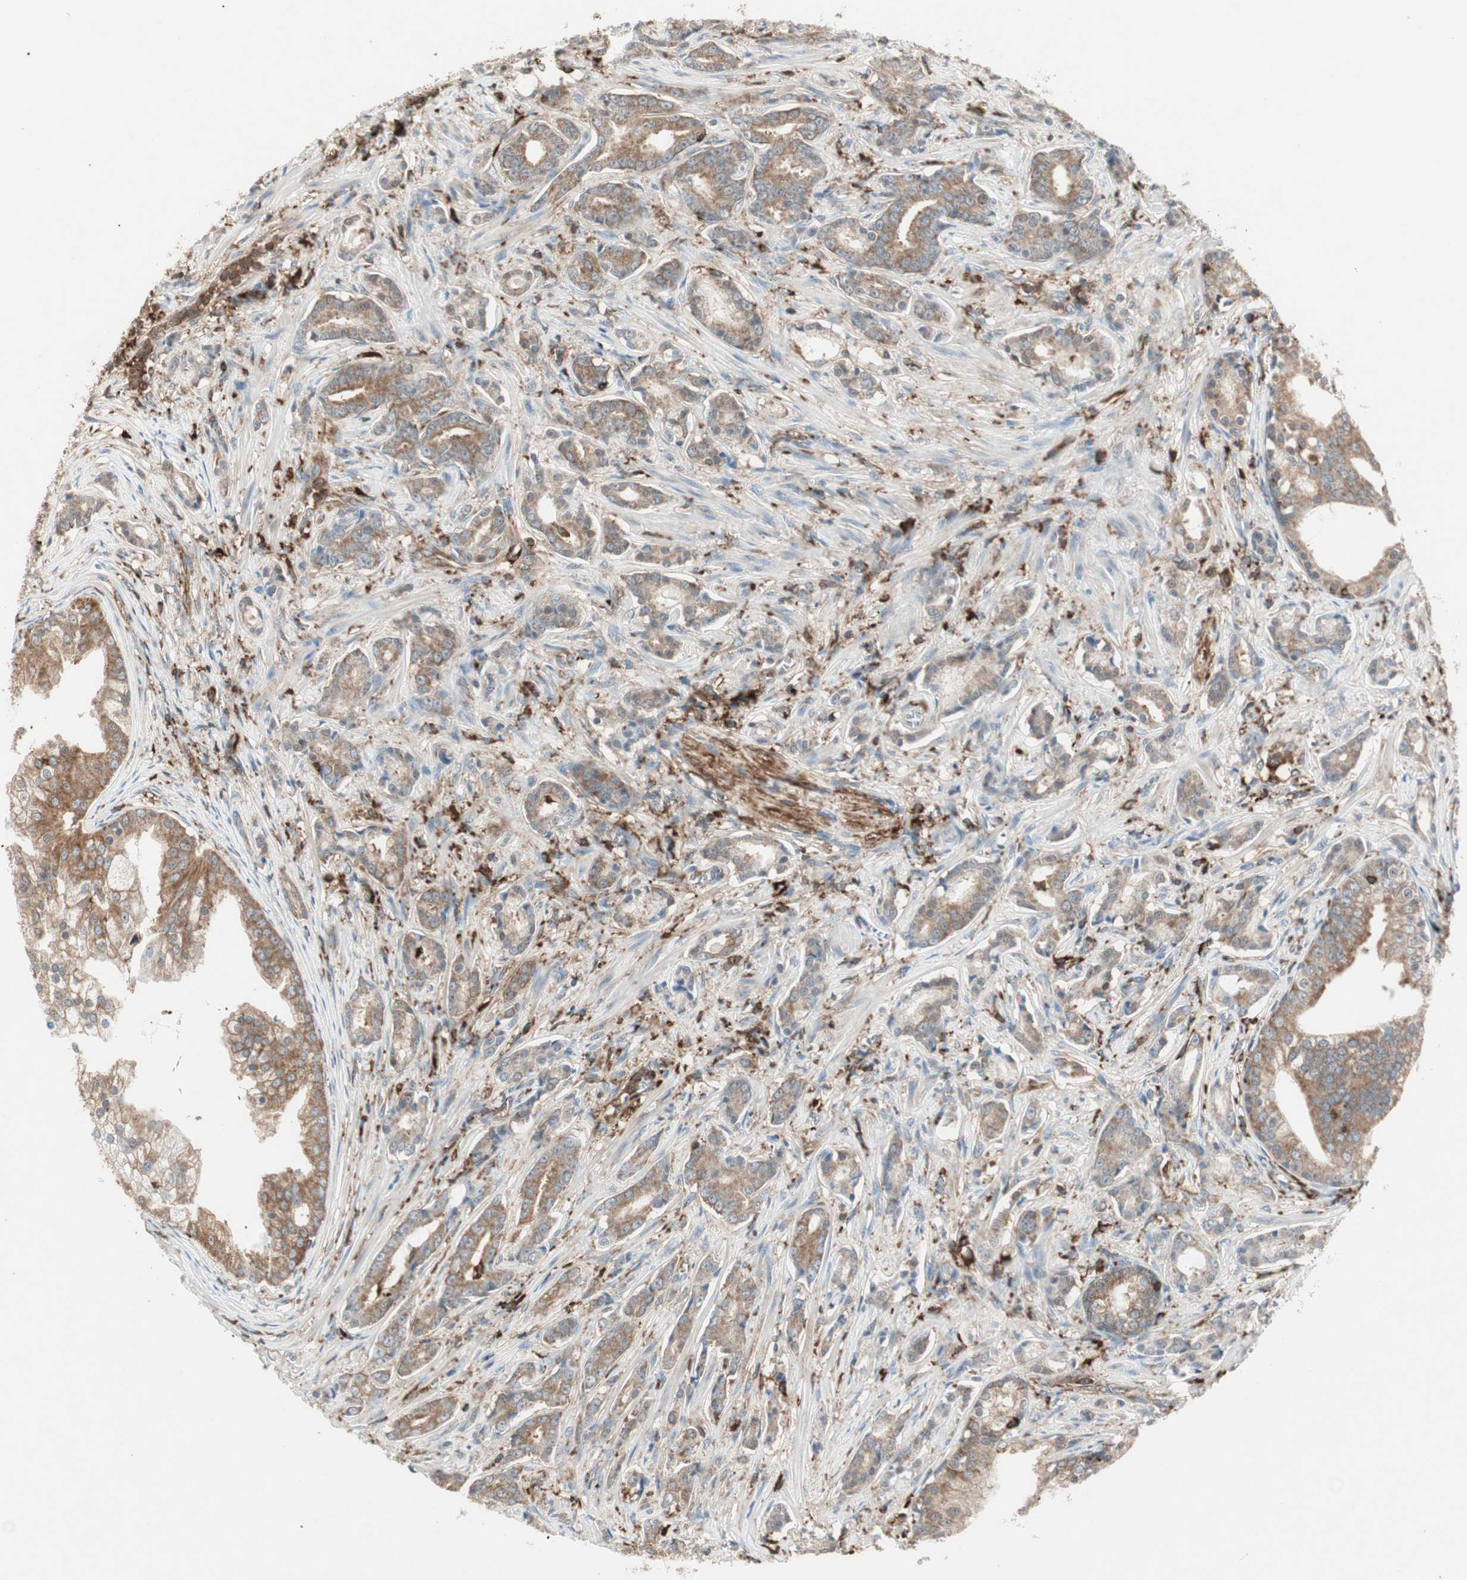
{"staining": {"intensity": "moderate", "quantity": ">75%", "location": "cytoplasmic/membranous"}, "tissue": "prostate cancer", "cell_type": "Tumor cells", "image_type": "cancer", "snomed": [{"axis": "morphology", "description": "Adenocarcinoma, Low grade"}, {"axis": "topography", "description": "Prostate"}], "caption": "IHC photomicrograph of neoplastic tissue: human prostate cancer (low-grade adenocarcinoma) stained using immunohistochemistry (IHC) exhibits medium levels of moderate protein expression localized specifically in the cytoplasmic/membranous of tumor cells, appearing as a cytoplasmic/membranous brown color.", "gene": "MMP3", "patient": {"sex": "male", "age": 58}}